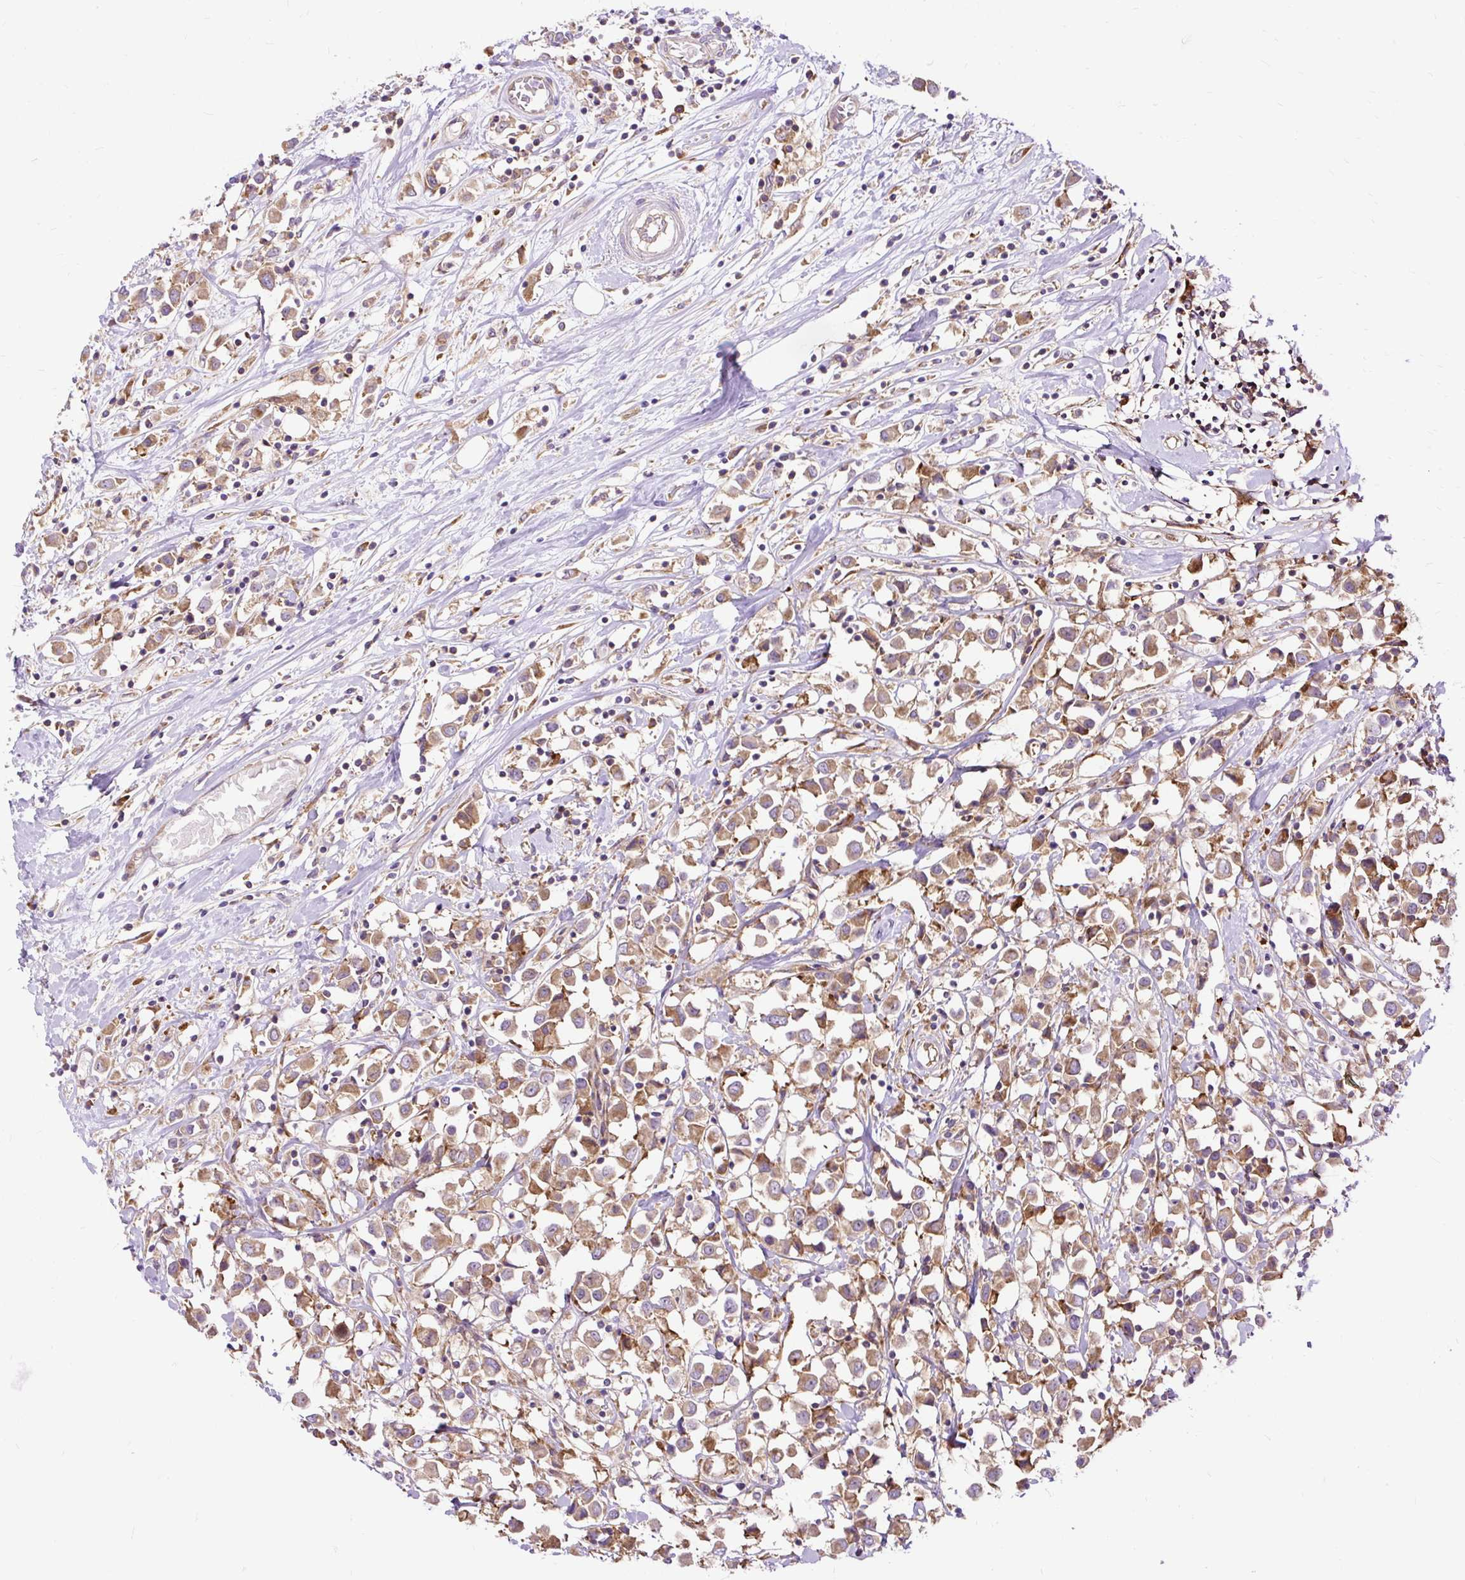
{"staining": {"intensity": "moderate", "quantity": ">75%", "location": "cytoplasmic/membranous"}, "tissue": "breast cancer", "cell_type": "Tumor cells", "image_type": "cancer", "snomed": [{"axis": "morphology", "description": "Duct carcinoma"}, {"axis": "topography", "description": "Breast"}], "caption": "The histopathology image exhibits a brown stain indicating the presence of a protein in the cytoplasmic/membranous of tumor cells in invasive ductal carcinoma (breast). The protein is shown in brown color, while the nuclei are stained blue.", "gene": "RPS5", "patient": {"sex": "female", "age": 61}}